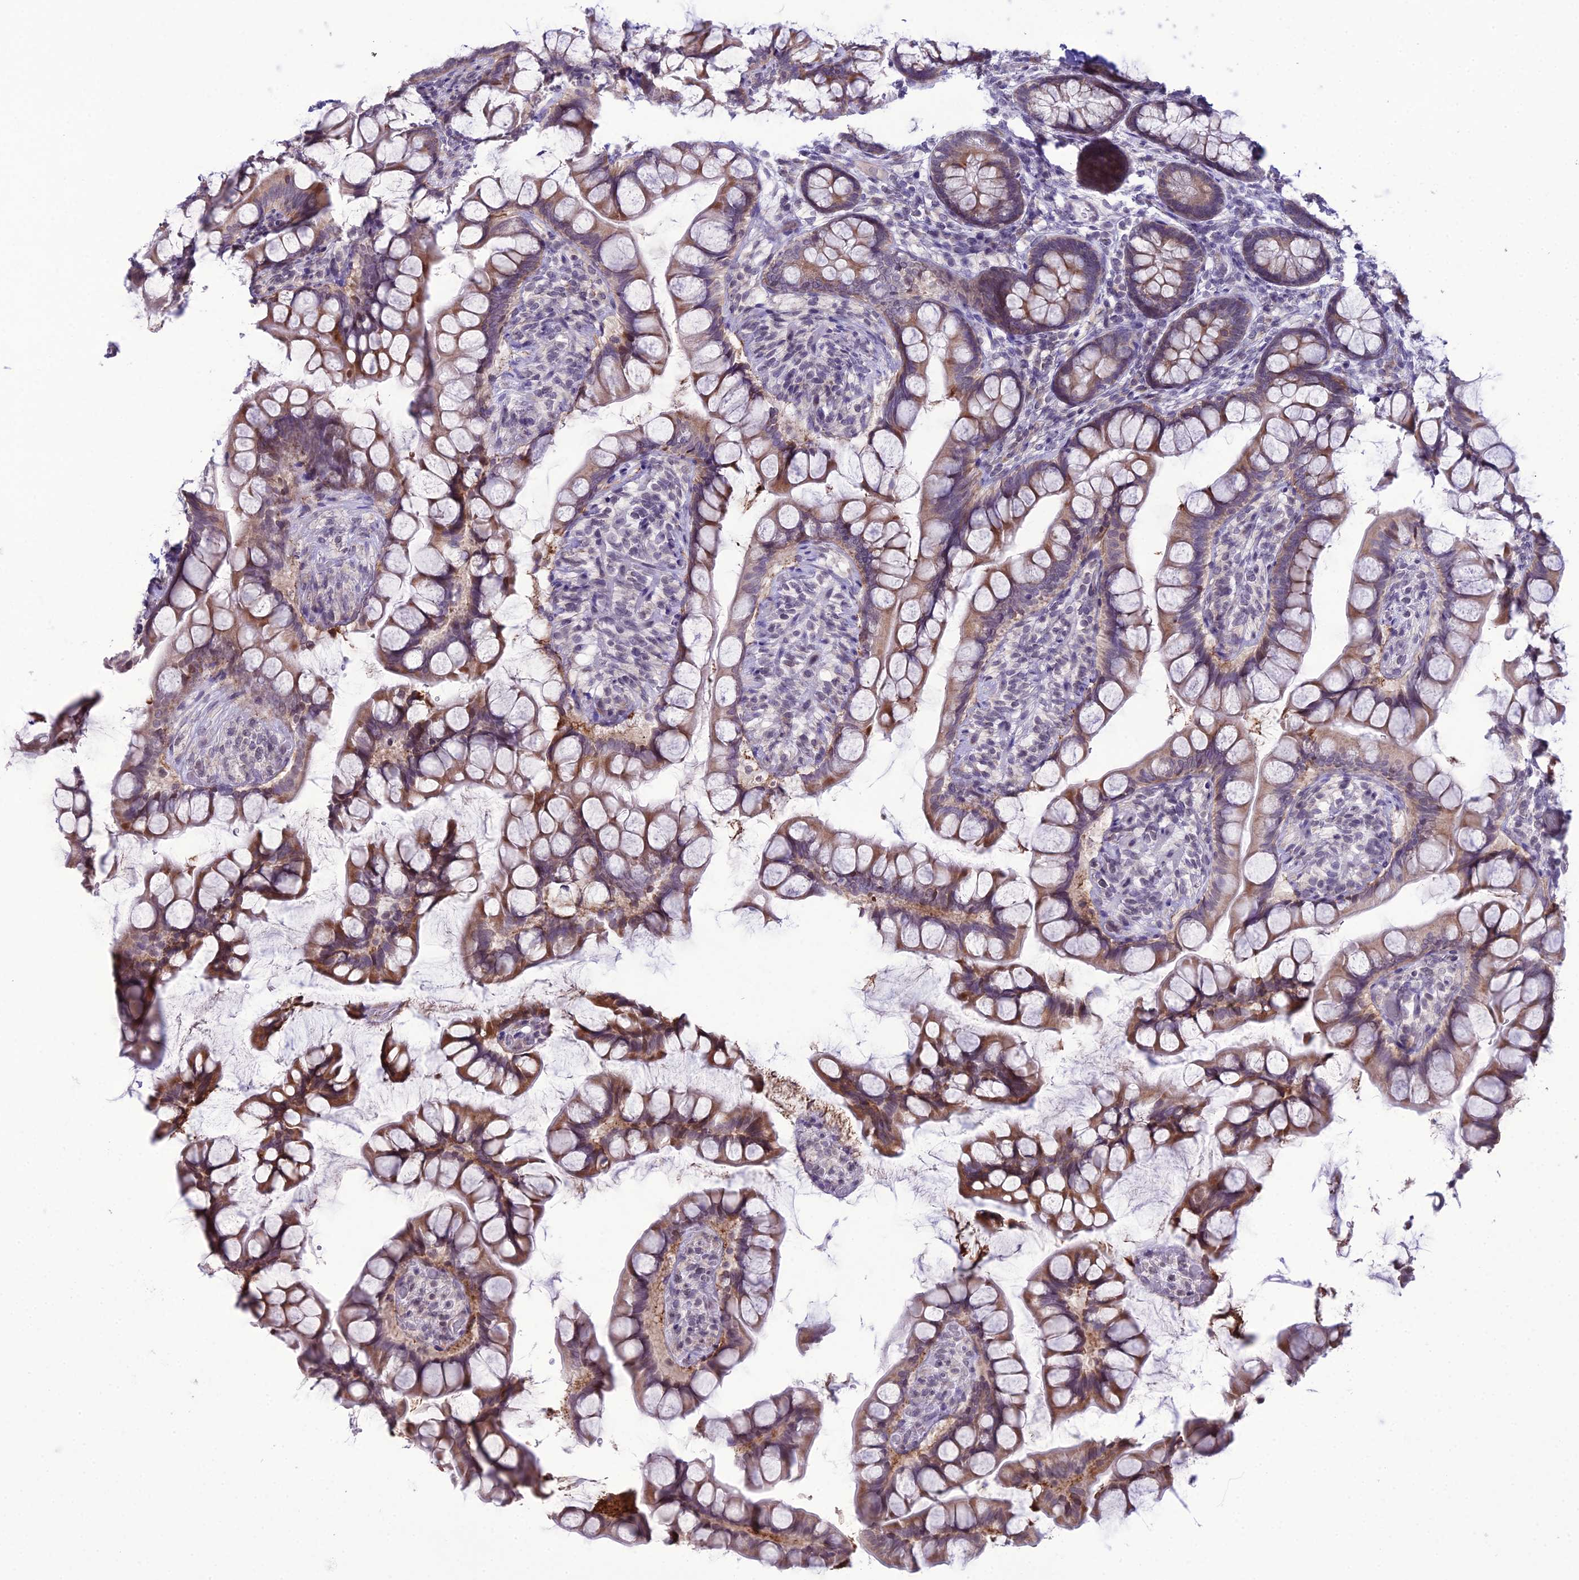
{"staining": {"intensity": "moderate", "quantity": ">75%", "location": "cytoplasmic/membranous"}, "tissue": "small intestine", "cell_type": "Glandular cells", "image_type": "normal", "snomed": [{"axis": "morphology", "description": "Normal tissue, NOS"}, {"axis": "topography", "description": "Small intestine"}], "caption": "Glandular cells demonstrate moderate cytoplasmic/membranous positivity in about >75% of cells in normal small intestine.", "gene": "RPS26", "patient": {"sex": "male", "age": 70}}